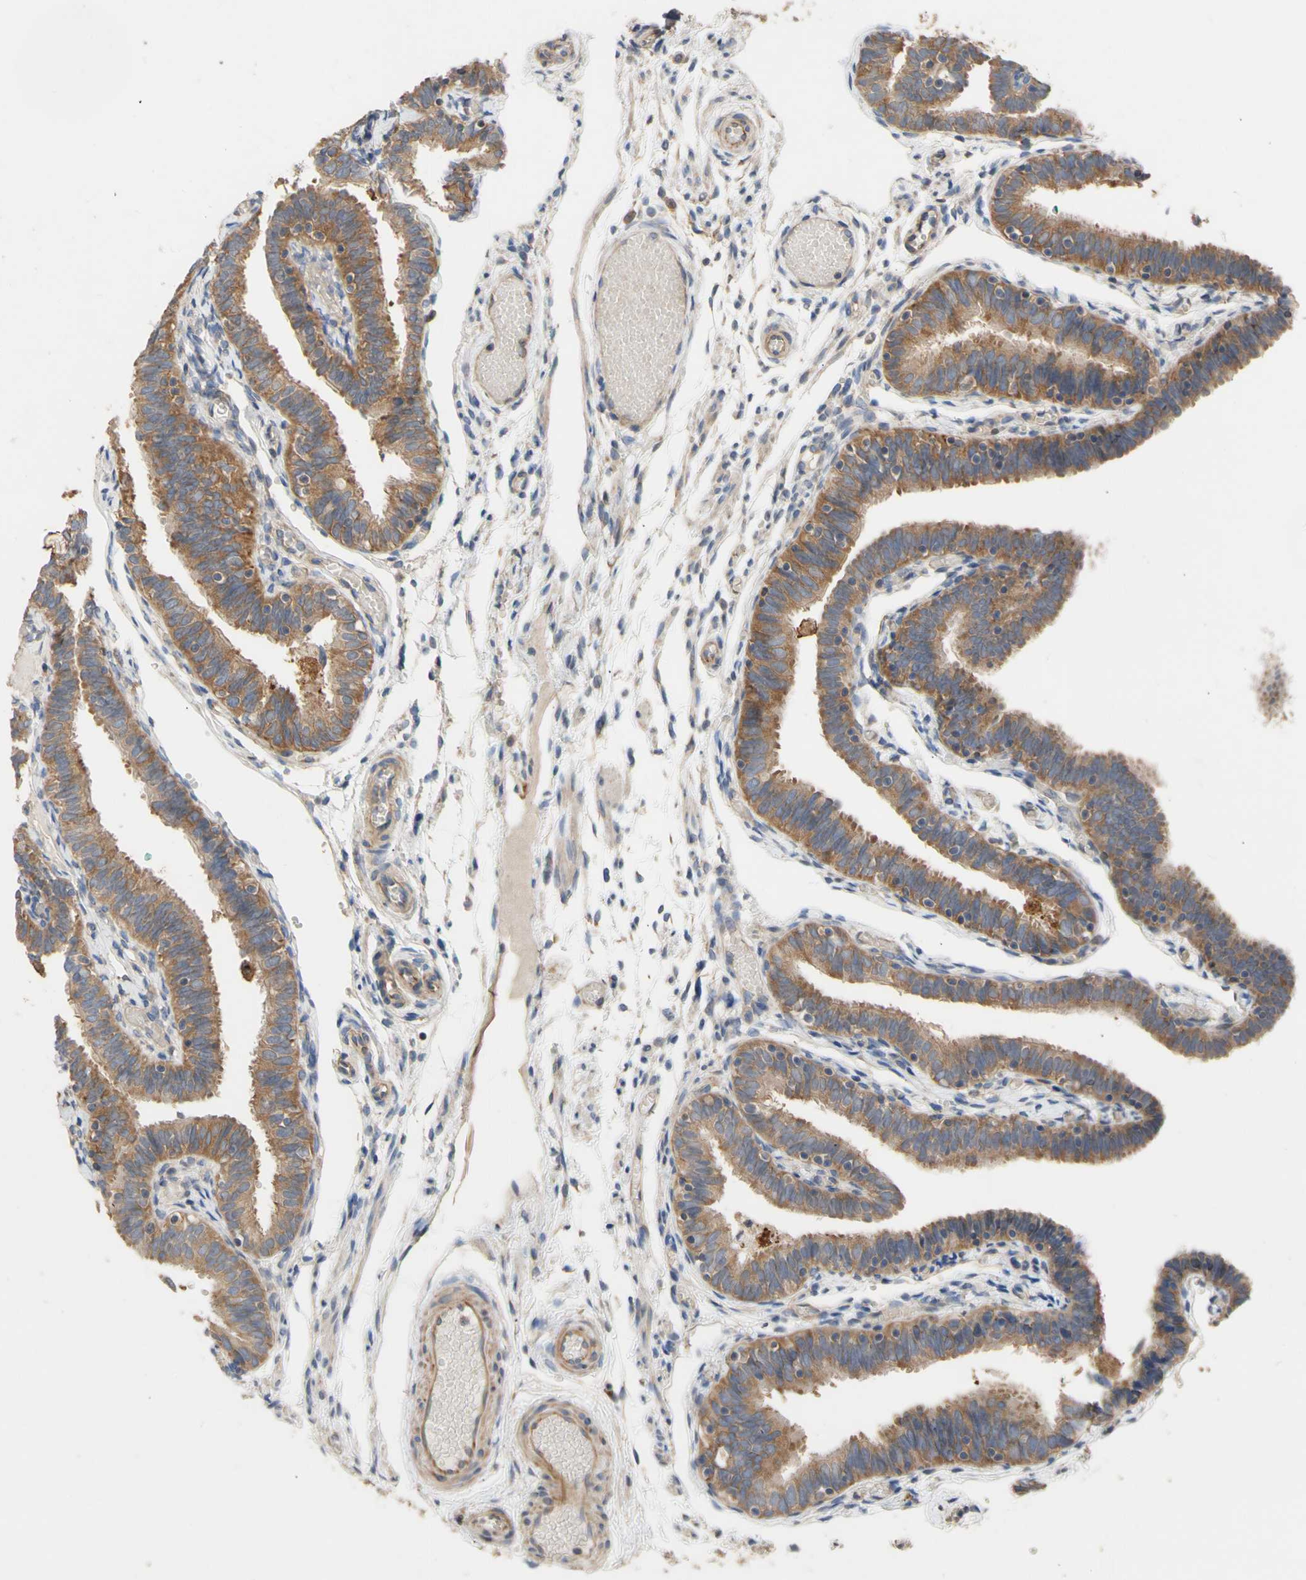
{"staining": {"intensity": "moderate", "quantity": ">75%", "location": "cytoplasmic/membranous"}, "tissue": "fallopian tube", "cell_type": "Glandular cells", "image_type": "normal", "snomed": [{"axis": "morphology", "description": "Normal tissue, NOS"}, {"axis": "topography", "description": "Fallopian tube"}], "caption": "IHC of benign human fallopian tube exhibits medium levels of moderate cytoplasmic/membranous positivity in approximately >75% of glandular cells. The protein is stained brown, and the nuclei are stained in blue (DAB (3,3'-diaminobenzidine) IHC with brightfield microscopy, high magnification).", "gene": "EIF2S3", "patient": {"sex": "female", "age": 46}}